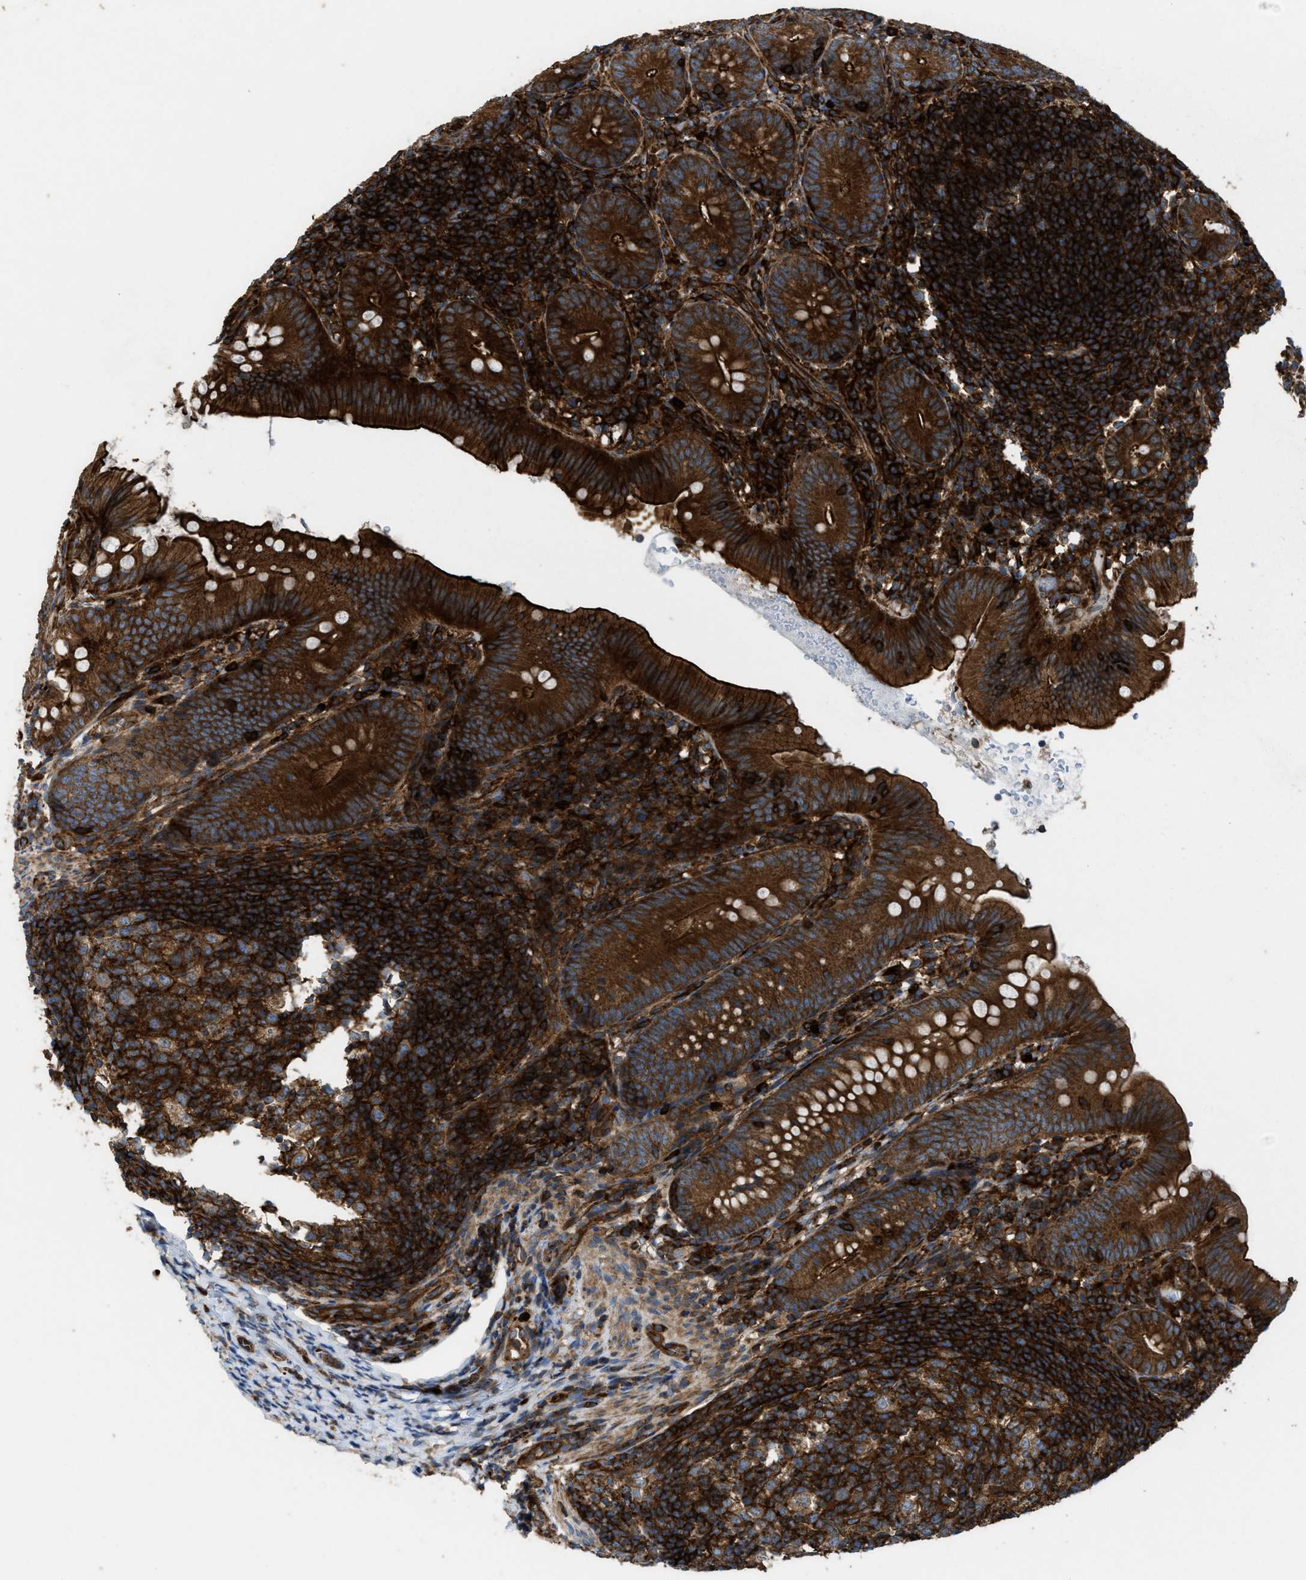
{"staining": {"intensity": "strong", "quantity": ">75%", "location": "cytoplasmic/membranous"}, "tissue": "appendix", "cell_type": "Glandular cells", "image_type": "normal", "snomed": [{"axis": "morphology", "description": "Normal tissue, NOS"}, {"axis": "topography", "description": "Appendix"}], "caption": "A photomicrograph of human appendix stained for a protein displays strong cytoplasmic/membranous brown staining in glandular cells. The staining was performed using DAB (3,3'-diaminobenzidine), with brown indicating positive protein expression. Nuclei are stained blue with hematoxylin.", "gene": "EGLN1", "patient": {"sex": "male", "age": 1}}